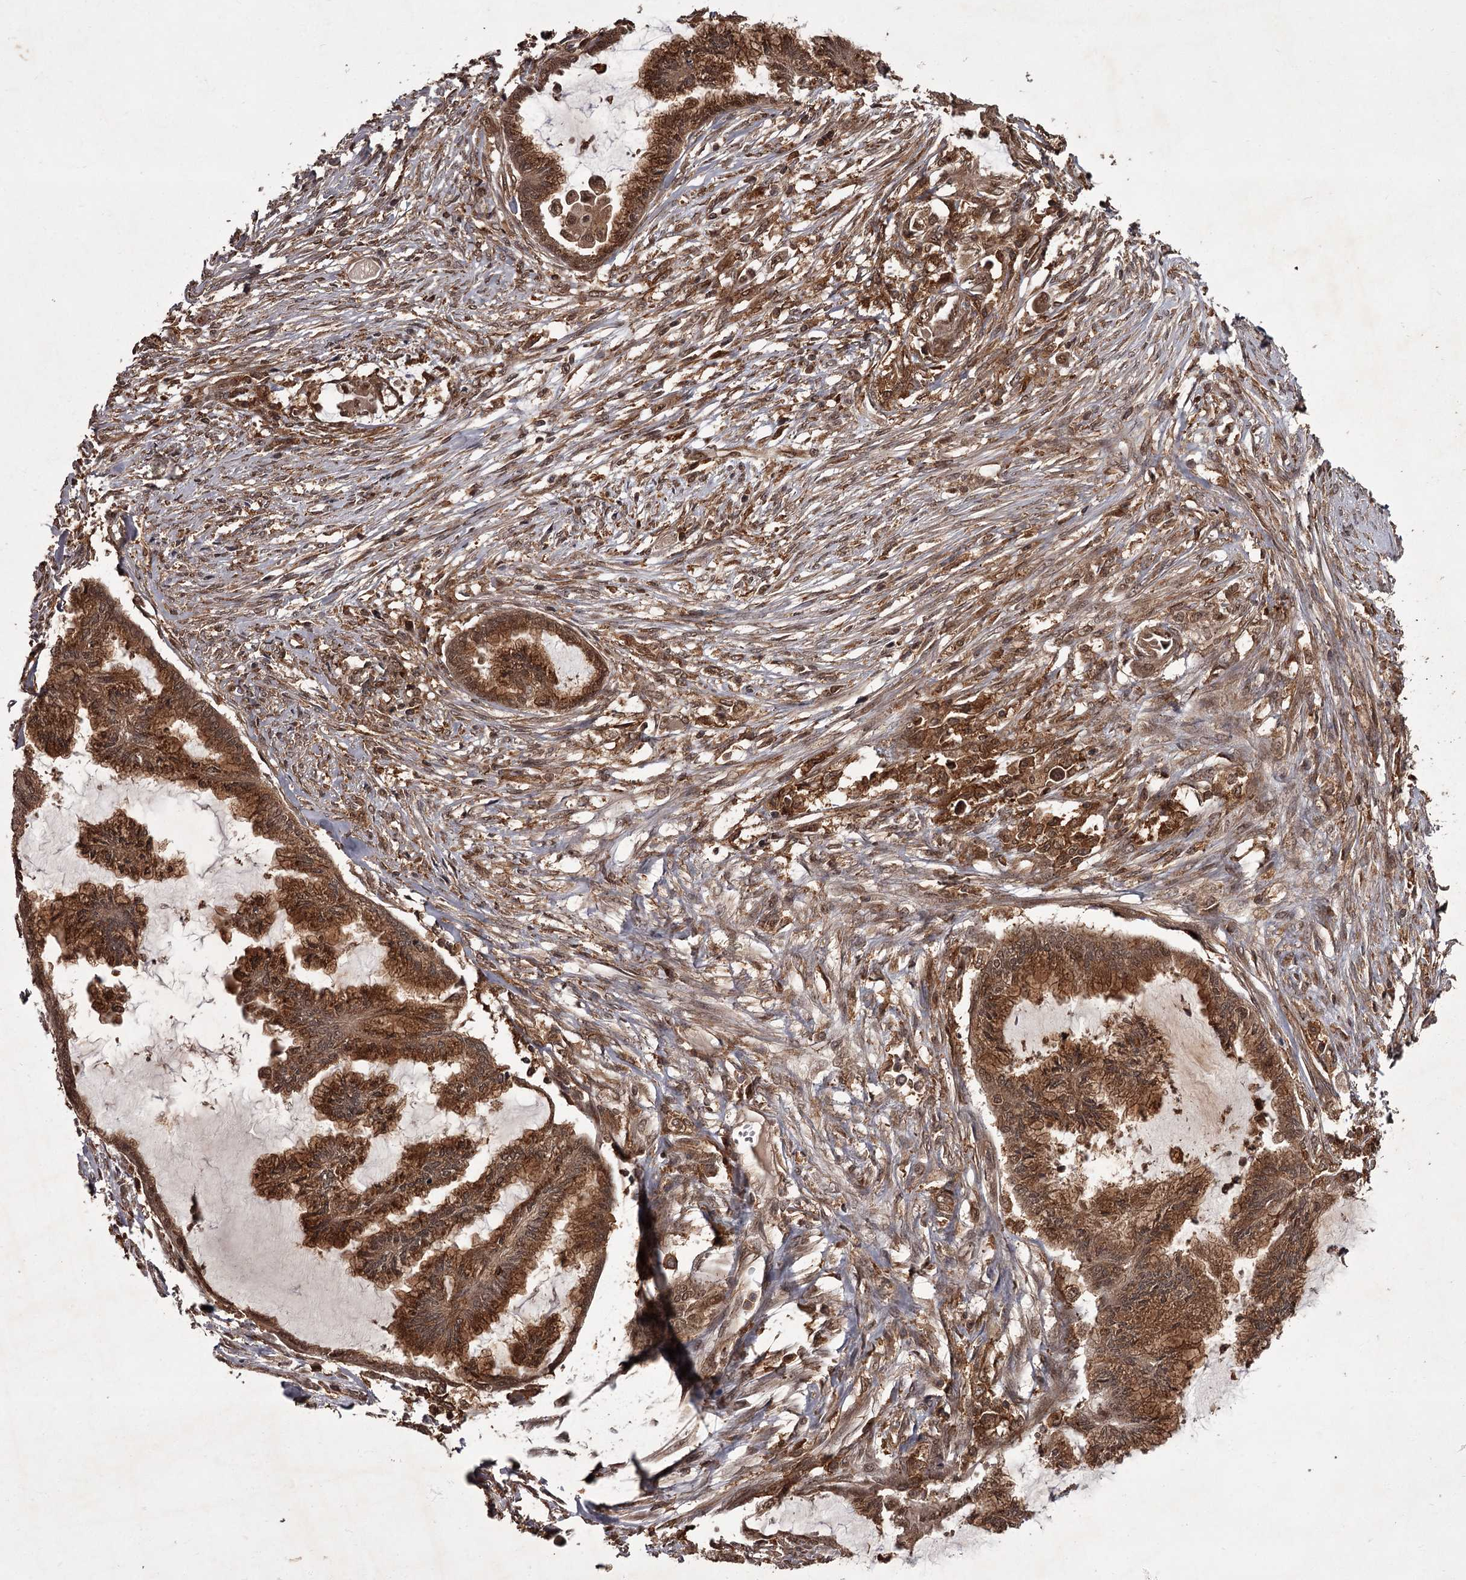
{"staining": {"intensity": "moderate", "quantity": ">75%", "location": "cytoplasmic/membranous,nuclear"}, "tissue": "endometrial cancer", "cell_type": "Tumor cells", "image_type": "cancer", "snomed": [{"axis": "morphology", "description": "Adenocarcinoma, NOS"}, {"axis": "topography", "description": "Endometrium"}], "caption": "Endometrial adenocarcinoma tissue demonstrates moderate cytoplasmic/membranous and nuclear staining in approximately >75% of tumor cells (brown staining indicates protein expression, while blue staining denotes nuclei).", "gene": "TBC1D23", "patient": {"sex": "female", "age": 86}}